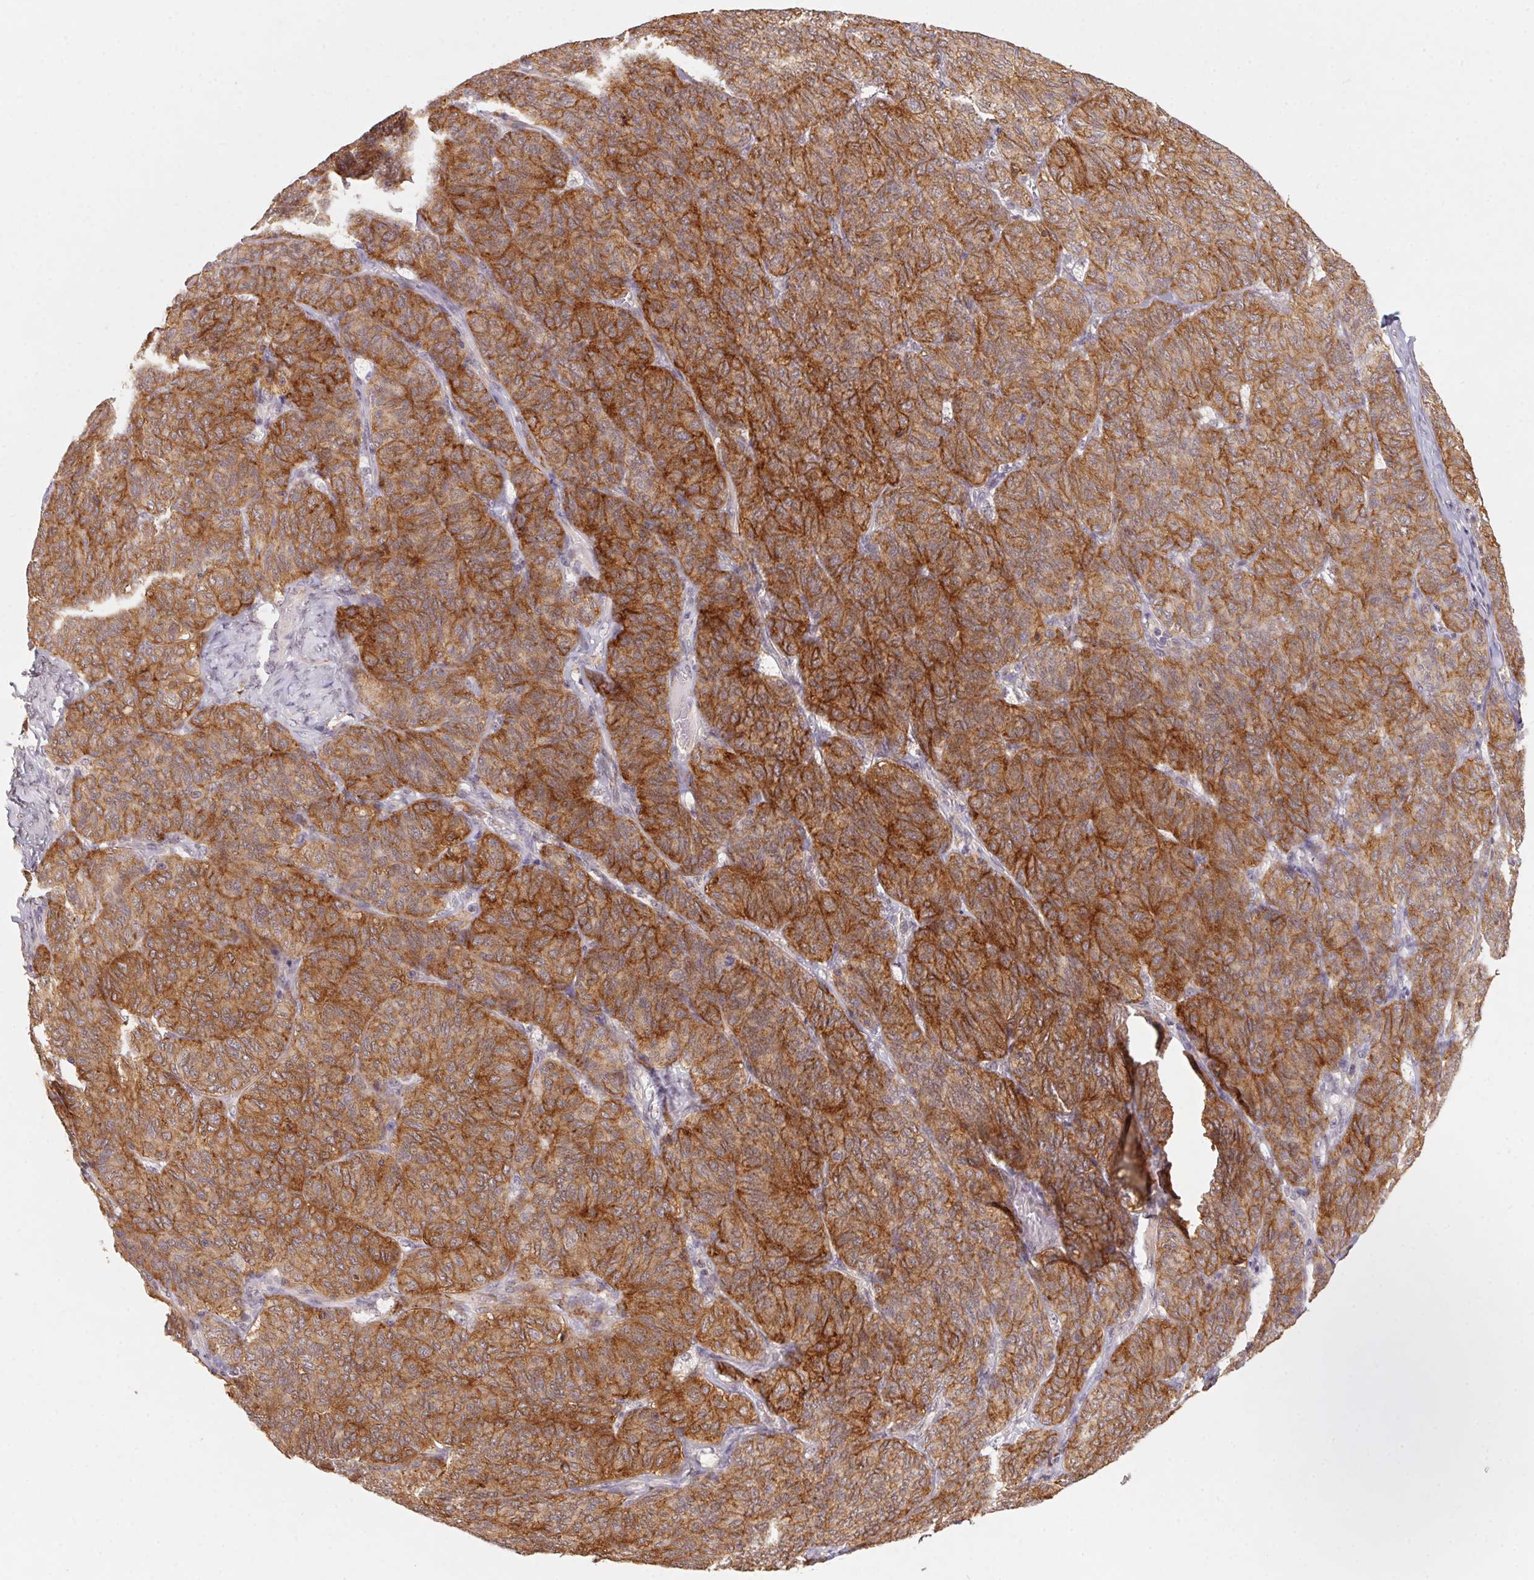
{"staining": {"intensity": "strong", "quantity": ">75%", "location": "cytoplasmic/membranous"}, "tissue": "ovarian cancer", "cell_type": "Tumor cells", "image_type": "cancer", "snomed": [{"axis": "morphology", "description": "Carcinoma, endometroid"}, {"axis": "topography", "description": "Ovary"}], "caption": "A histopathology image showing strong cytoplasmic/membranous staining in approximately >75% of tumor cells in endometroid carcinoma (ovarian), as visualized by brown immunohistochemical staining.", "gene": "SLC52A2", "patient": {"sex": "female", "age": 80}}